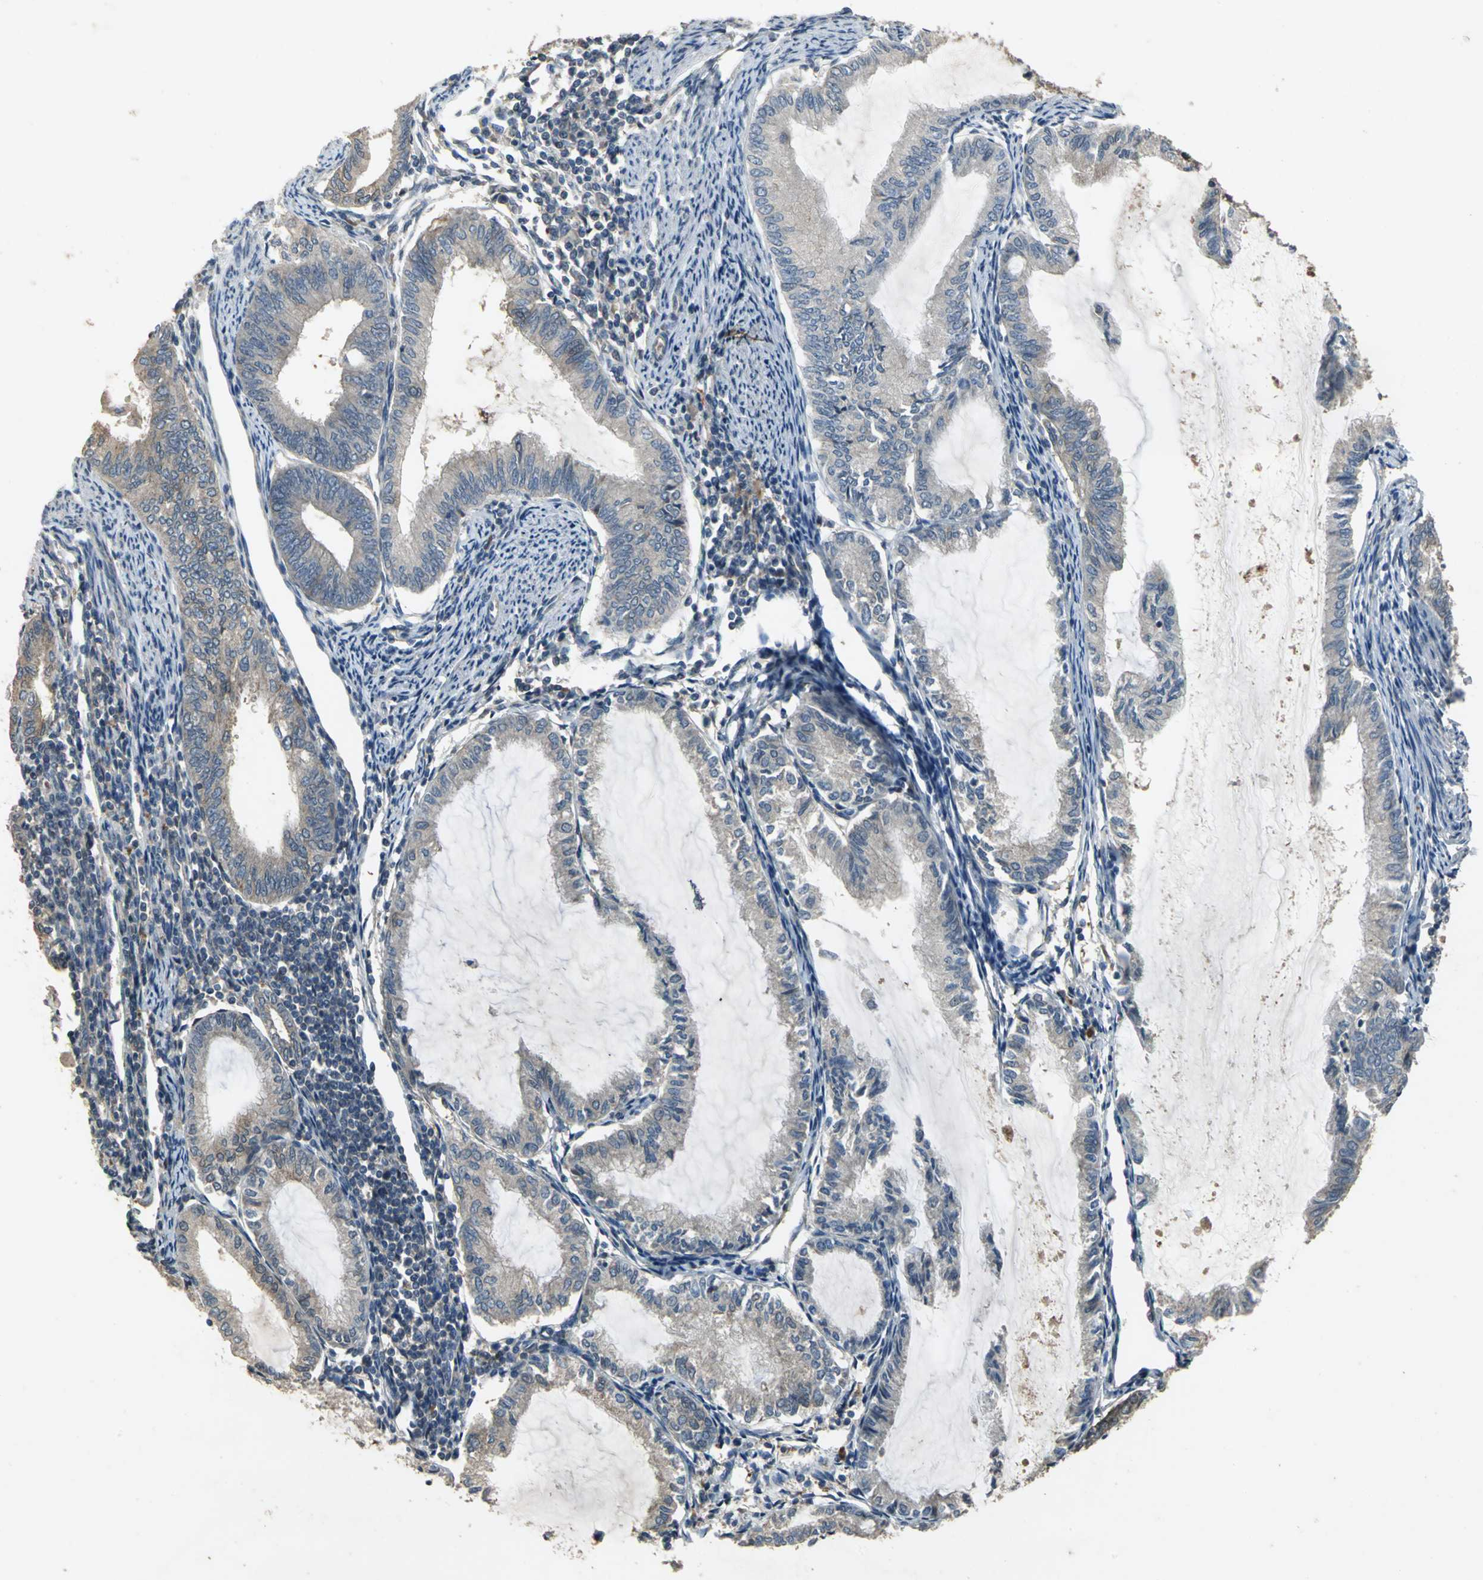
{"staining": {"intensity": "weak", "quantity": ">75%", "location": "cytoplasmic/membranous"}, "tissue": "endometrial cancer", "cell_type": "Tumor cells", "image_type": "cancer", "snomed": [{"axis": "morphology", "description": "Adenocarcinoma, NOS"}, {"axis": "topography", "description": "Endometrium"}], "caption": "An IHC micrograph of tumor tissue is shown. Protein staining in brown highlights weak cytoplasmic/membranous positivity in endometrial cancer (adenocarcinoma) within tumor cells.", "gene": "MET", "patient": {"sex": "female", "age": 86}}